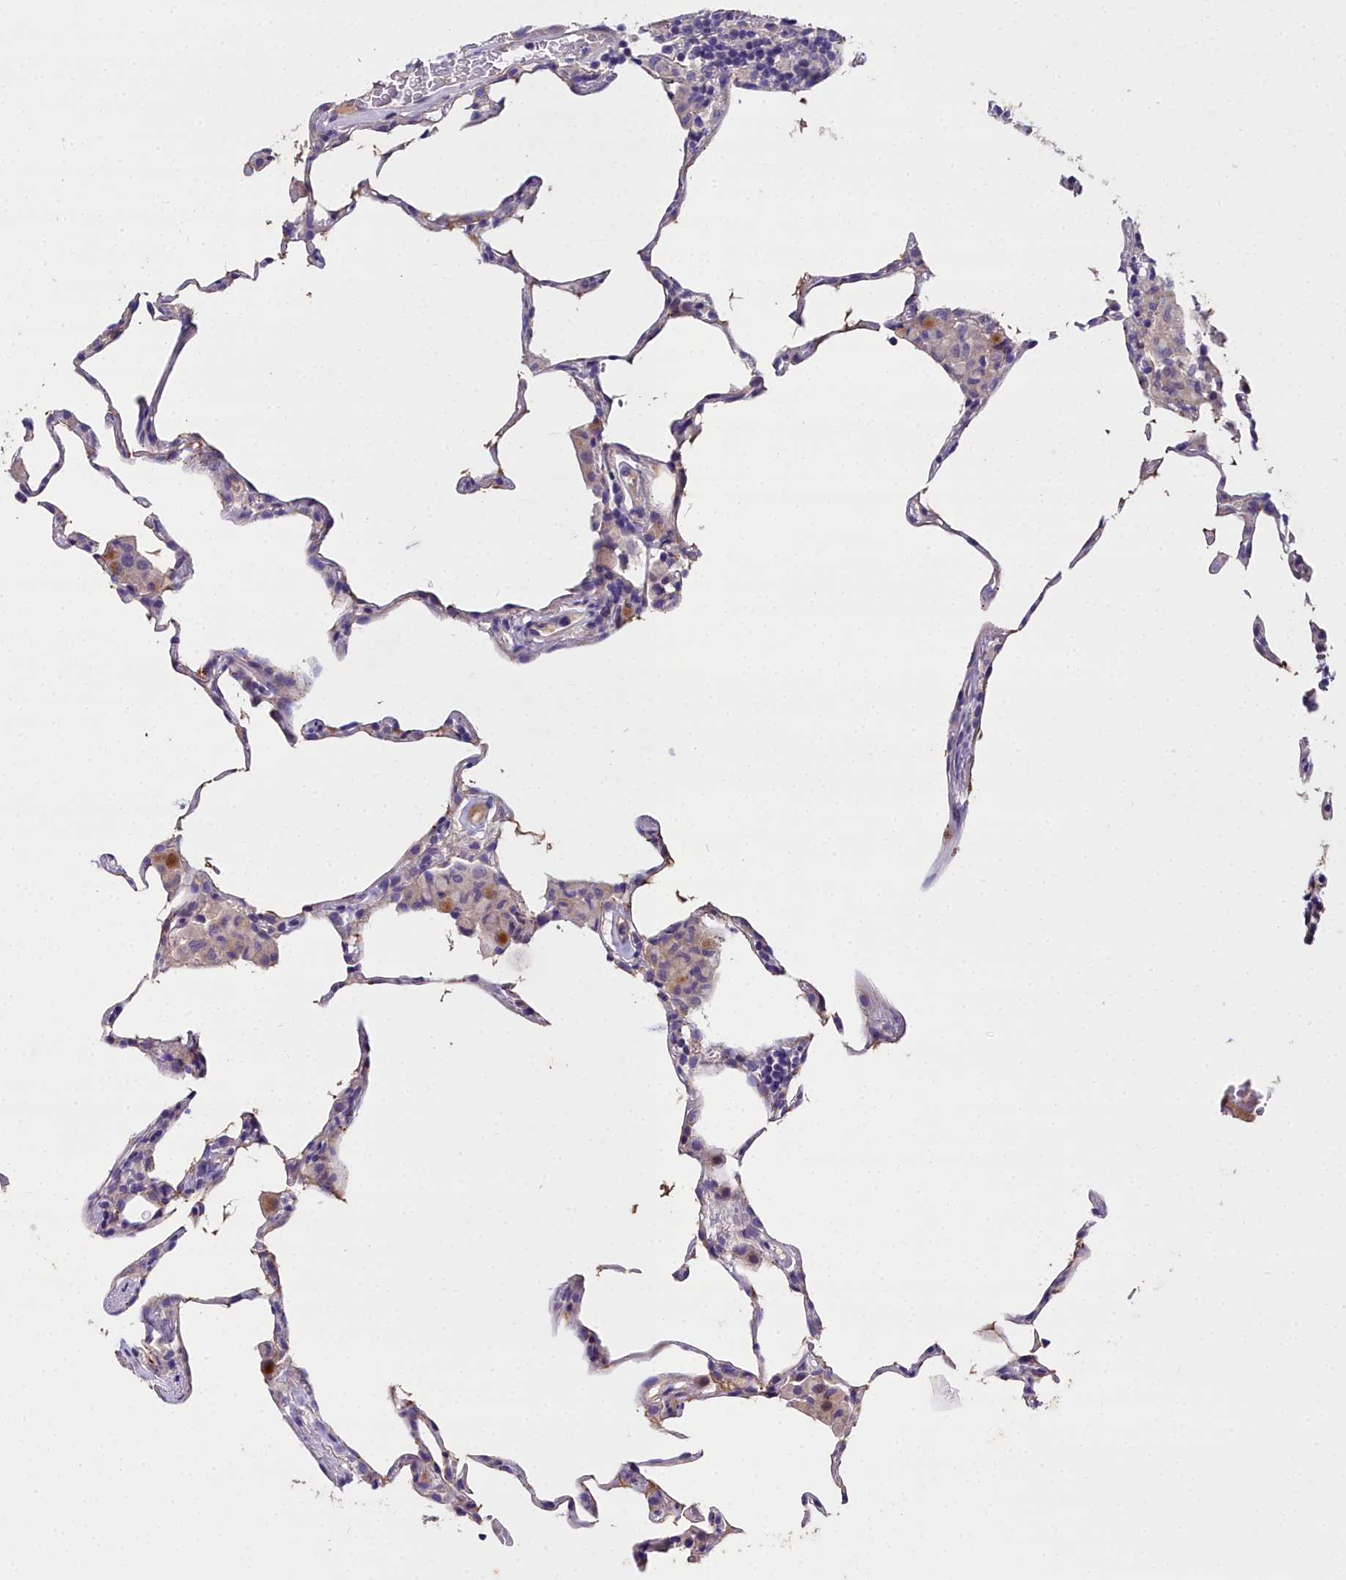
{"staining": {"intensity": "negative", "quantity": "none", "location": "none"}, "tissue": "lung", "cell_type": "Alveolar cells", "image_type": "normal", "snomed": [{"axis": "morphology", "description": "Normal tissue, NOS"}, {"axis": "topography", "description": "Lung"}], "caption": "The photomicrograph shows no significant staining in alveolar cells of lung.", "gene": "NT5M", "patient": {"sex": "female", "age": 57}}